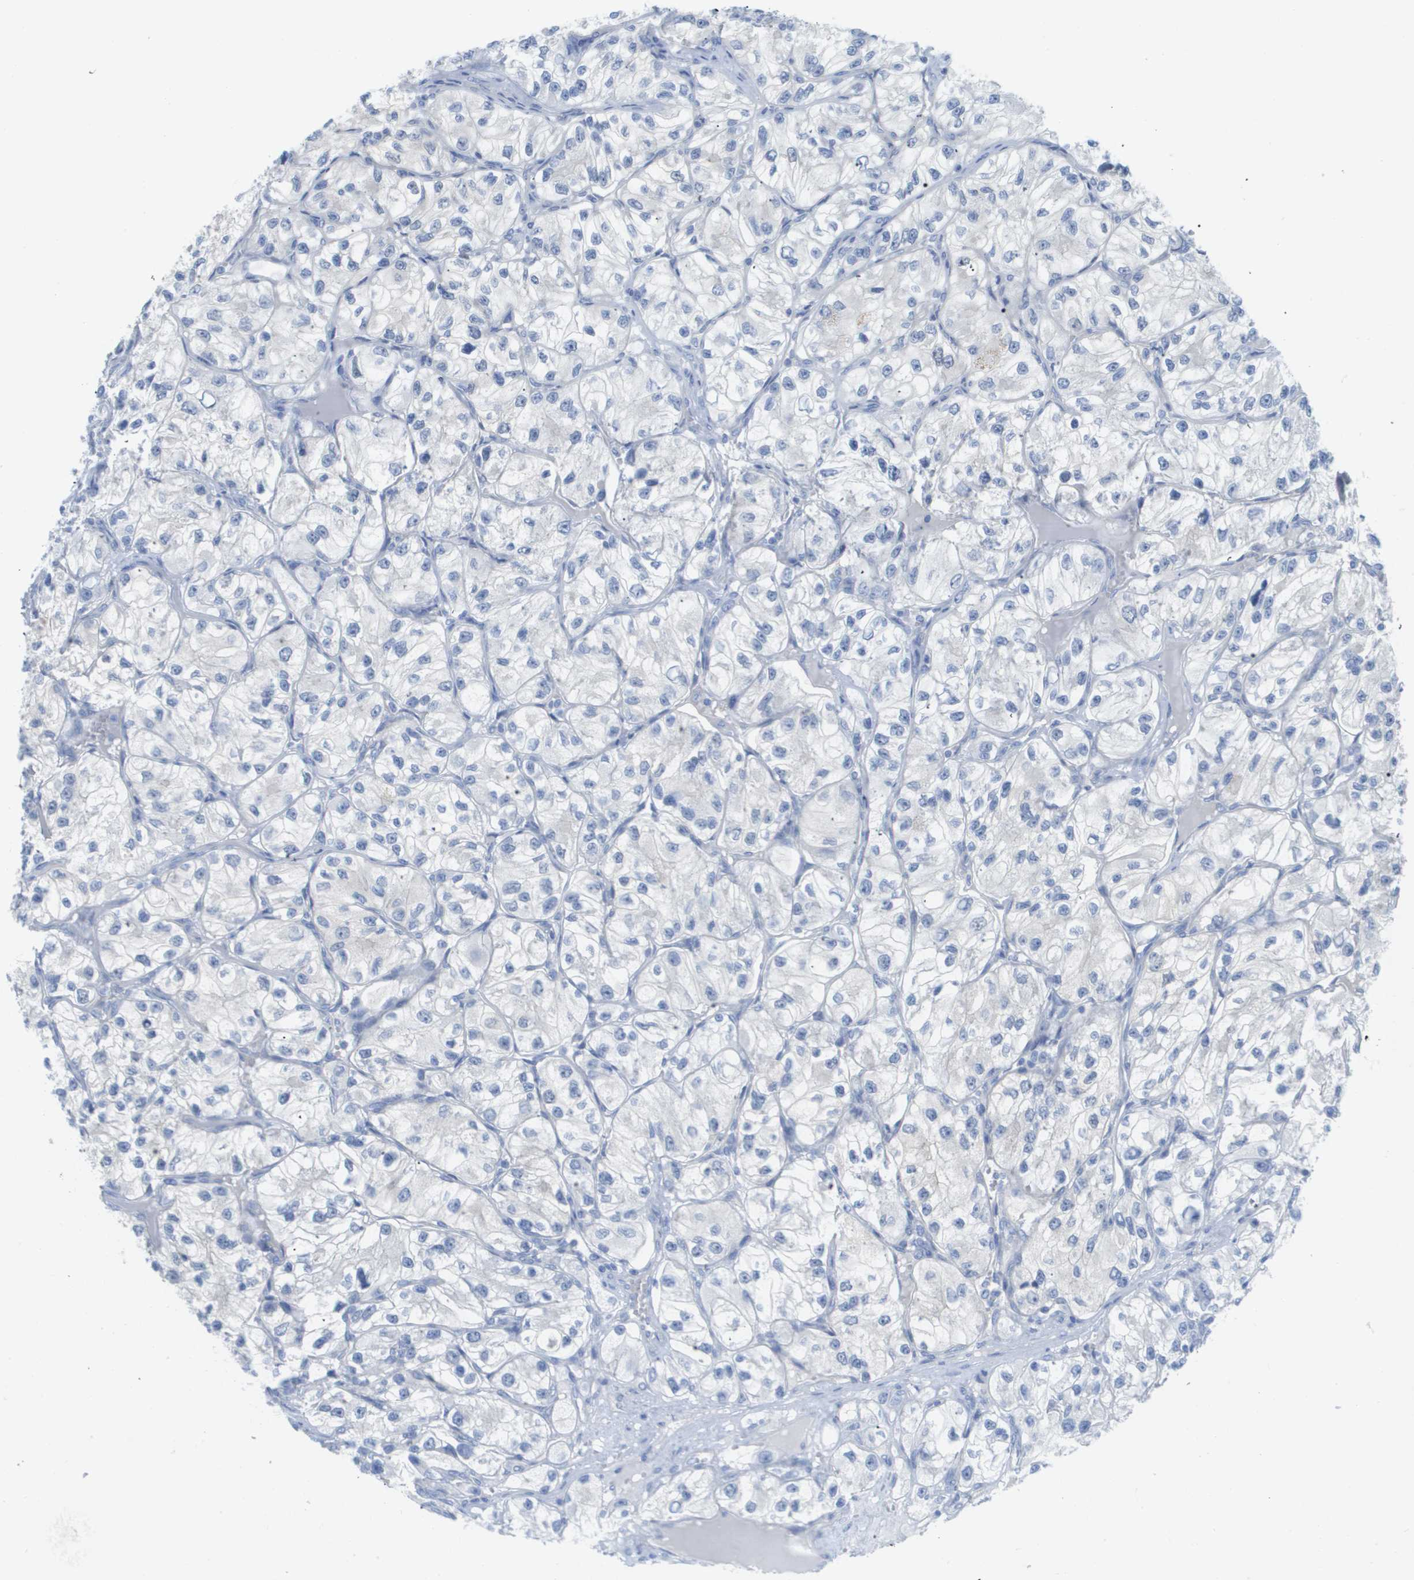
{"staining": {"intensity": "negative", "quantity": "none", "location": "none"}, "tissue": "renal cancer", "cell_type": "Tumor cells", "image_type": "cancer", "snomed": [{"axis": "morphology", "description": "Adenocarcinoma, NOS"}, {"axis": "topography", "description": "Kidney"}], "caption": "Tumor cells show no significant expression in renal cancer.", "gene": "MYL3", "patient": {"sex": "female", "age": 57}}